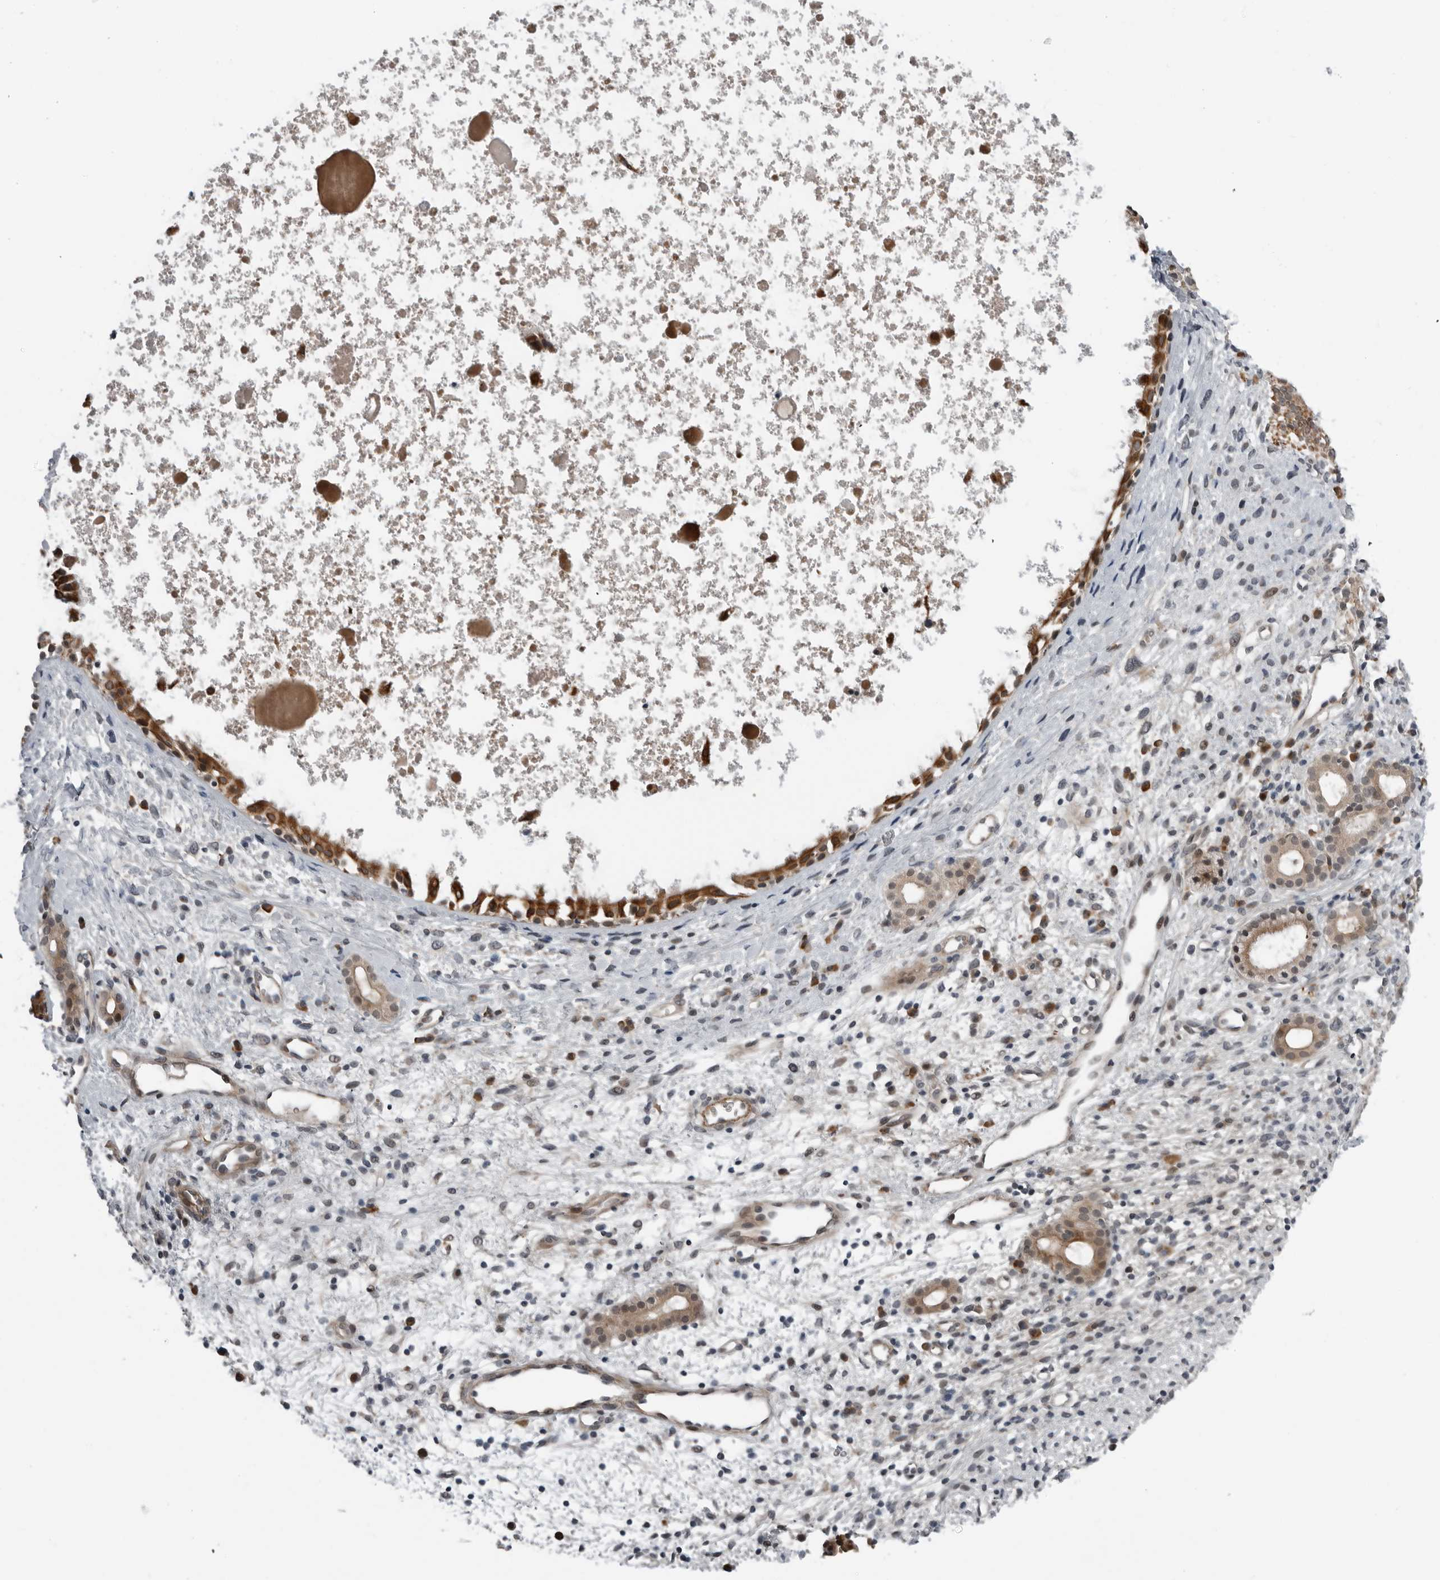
{"staining": {"intensity": "strong", "quantity": ">75%", "location": "cytoplasmic/membranous,nuclear"}, "tissue": "nasopharynx", "cell_type": "Respiratory epithelial cells", "image_type": "normal", "snomed": [{"axis": "morphology", "description": "Normal tissue, NOS"}, {"axis": "topography", "description": "Nasopharynx"}], "caption": "Immunohistochemistry (IHC) of unremarkable nasopharynx reveals high levels of strong cytoplasmic/membranous,nuclear staining in approximately >75% of respiratory epithelial cells.", "gene": "ALPK2", "patient": {"sex": "male", "age": 22}}